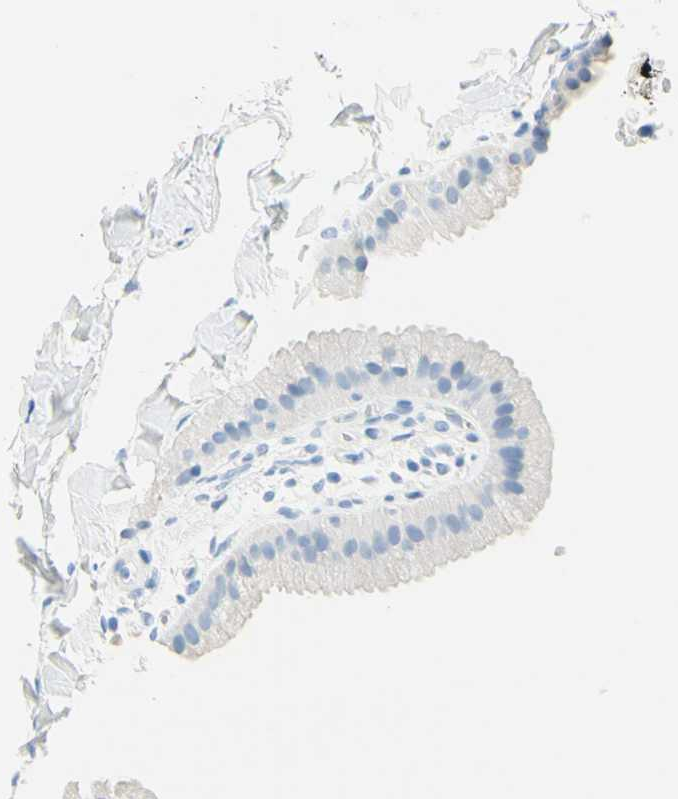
{"staining": {"intensity": "negative", "quantity": "none", "location": "none"}, "tissue": "gallbladder", "cell_type": "Glandular cells", "image_type": "normal", "snomed": [{"axis": "morphology", "description": "Normal tissue, NOS"}, {"axis": "topography", "description": "Gallbladder"}], "caption": "IHC image of benign human gallbladder stained for a protein (brown), which exhibits no positivity in glandular cells.", "gene": "IL6ST", "patient": {"sex": "female", "age": 64}}